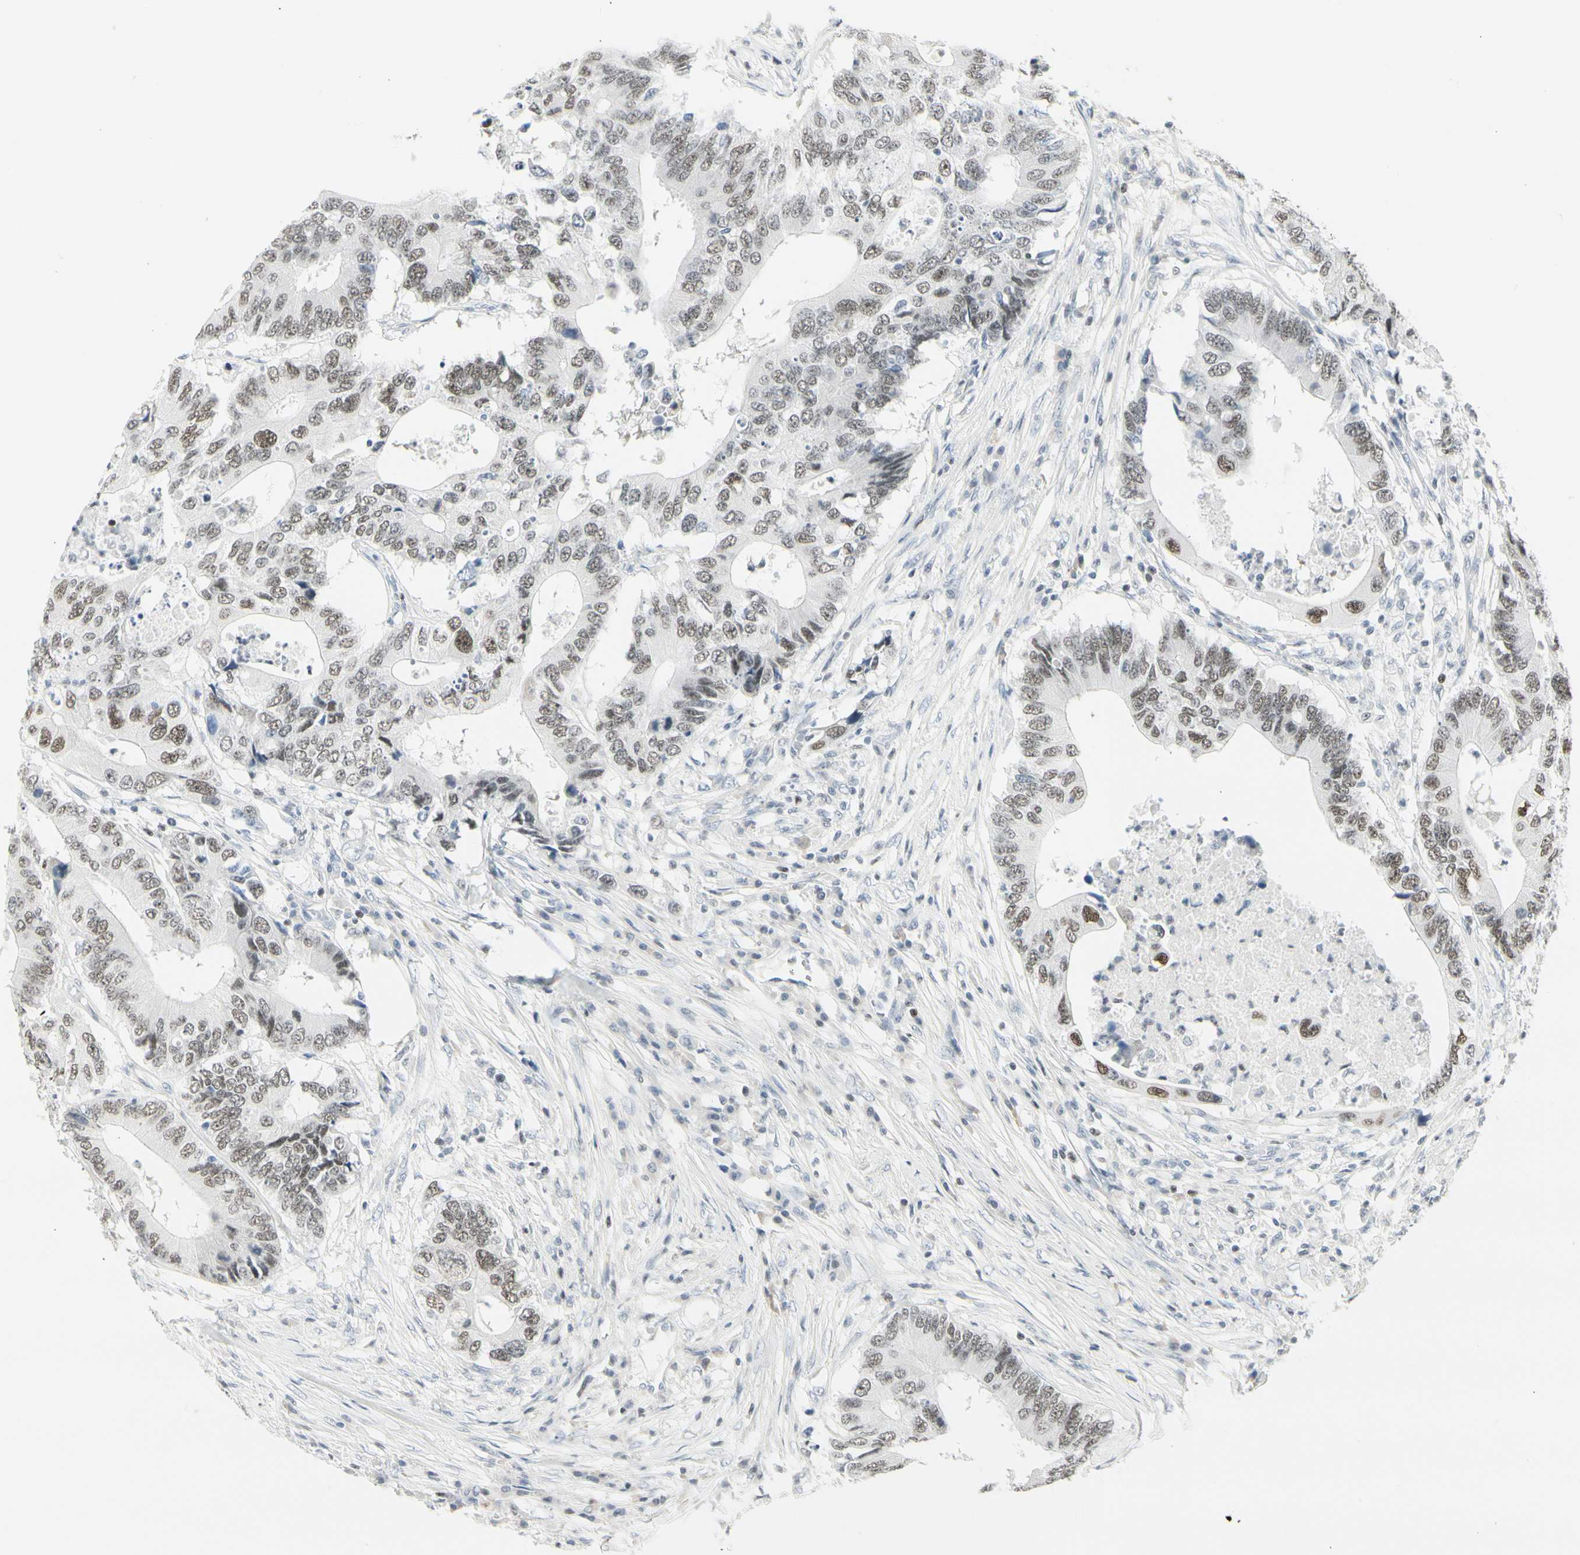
{"staining": {"intensity": "moderate", "quantity": ">75%", "location": "nuclear"}, "tissue": "colorectal cancer", "cell_type": "Tumor cells", "image_type": "cancer", "snomed": [{"axis": "morphology", "description": "Adenocarcinoma, NOS"}, {"axis": "topography", "description": "Colon"}], "caption": "Moderate nuclear positivity for a protein is seen in about >75% of tumor cells of colorectal adenocarcinoma using IHC.", "gene": "ZBTB7B", "patient": {"sex": "male", "age": 71}}